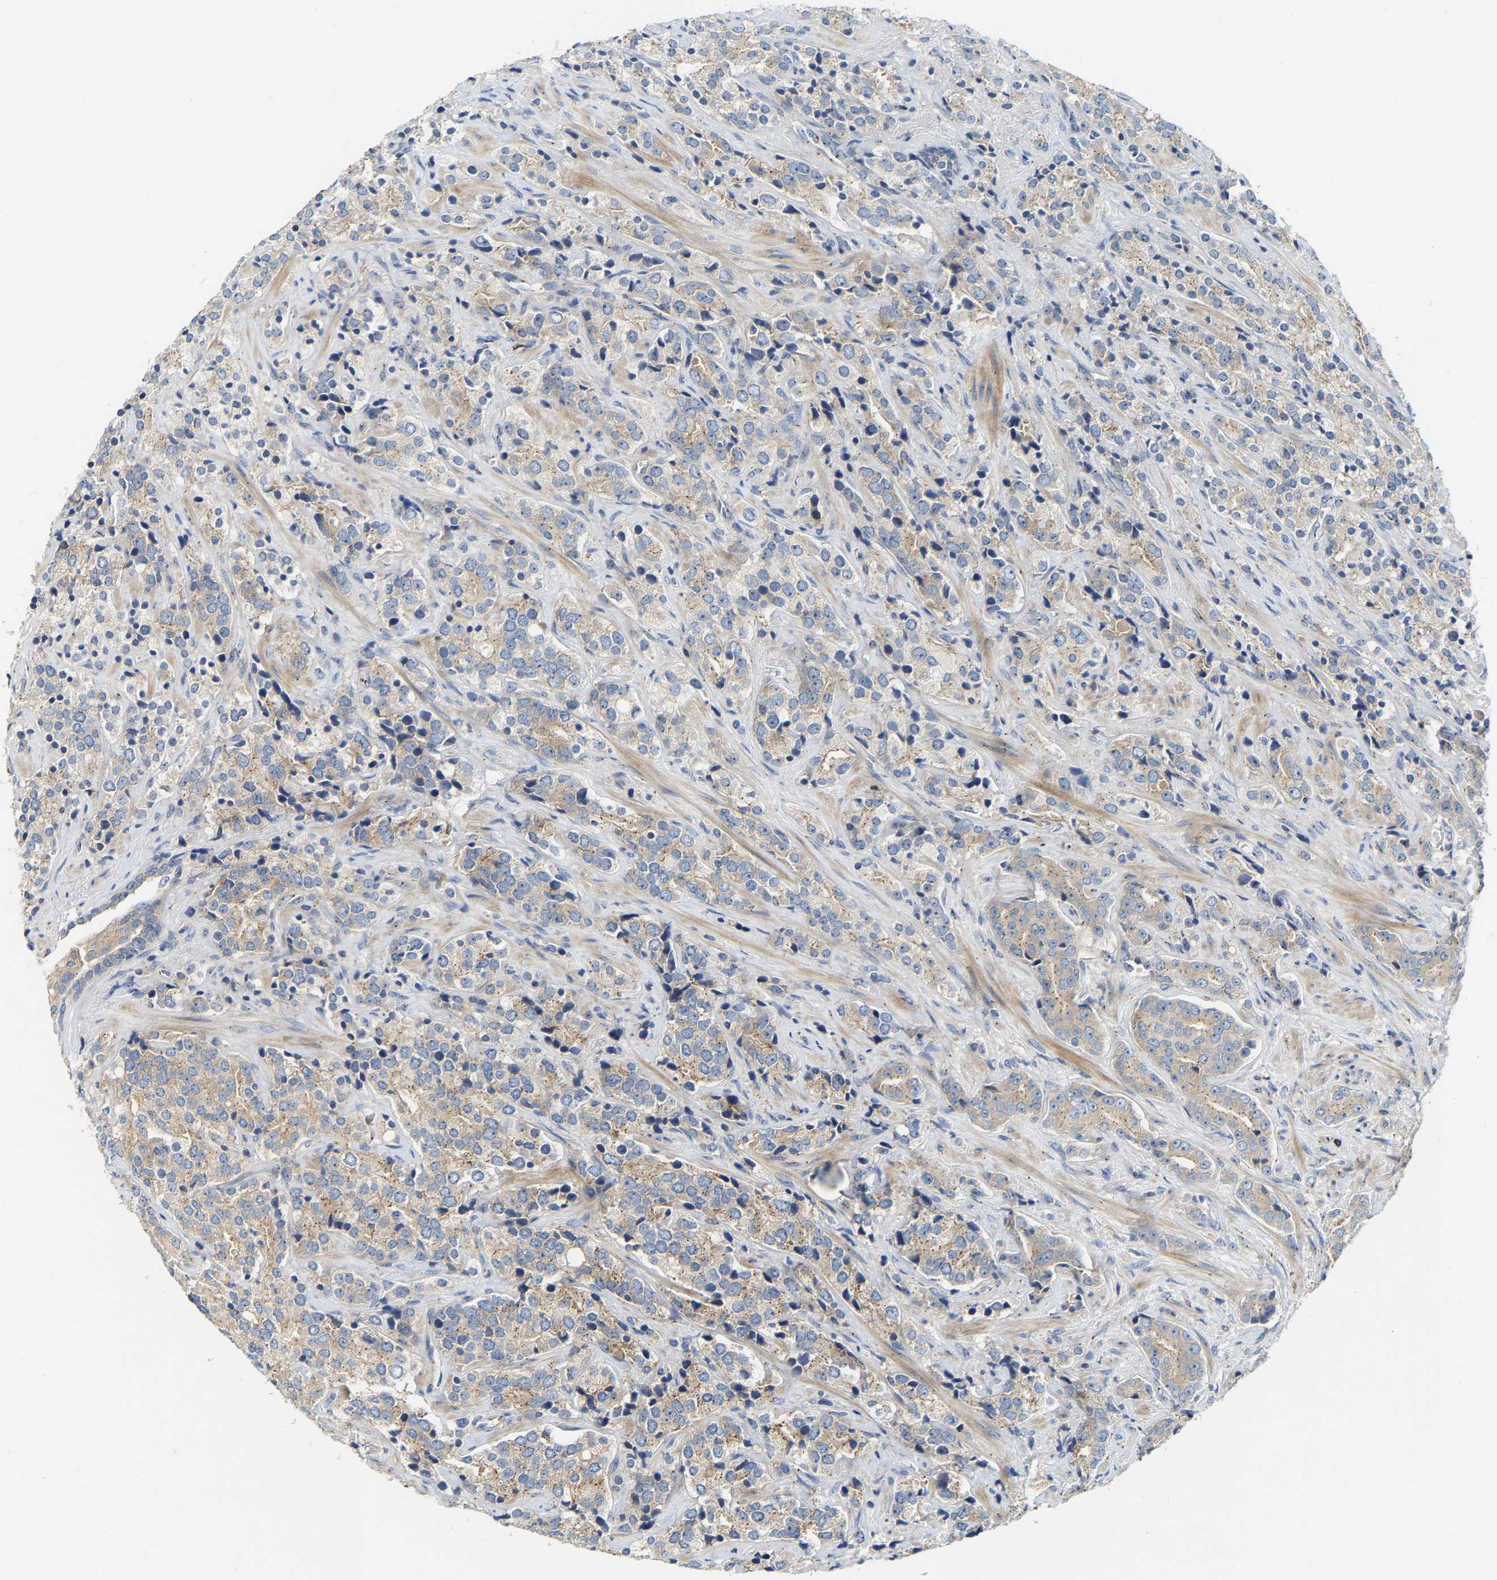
{"staining": {"intensity": "weak", "quantity": "25%-75%", "location": "cytoplasmic/membranous"}, "tissue": "prostate cancer", "cell_type": "Tumor cells", "image_type": "cancer", "snomed": [{"axis": "morphology", "description": "Adenocarcinoma, High grade"}, {"axis": "topography", "description": "Prostate"}], "caption": "Tumor cells exhibit weak cytoplasmic/membranous positivity in approximately 25%-75% of cells in prostate cancer.", "gene": "PCNT", "patient": {"sex": "male", "age": 71}}